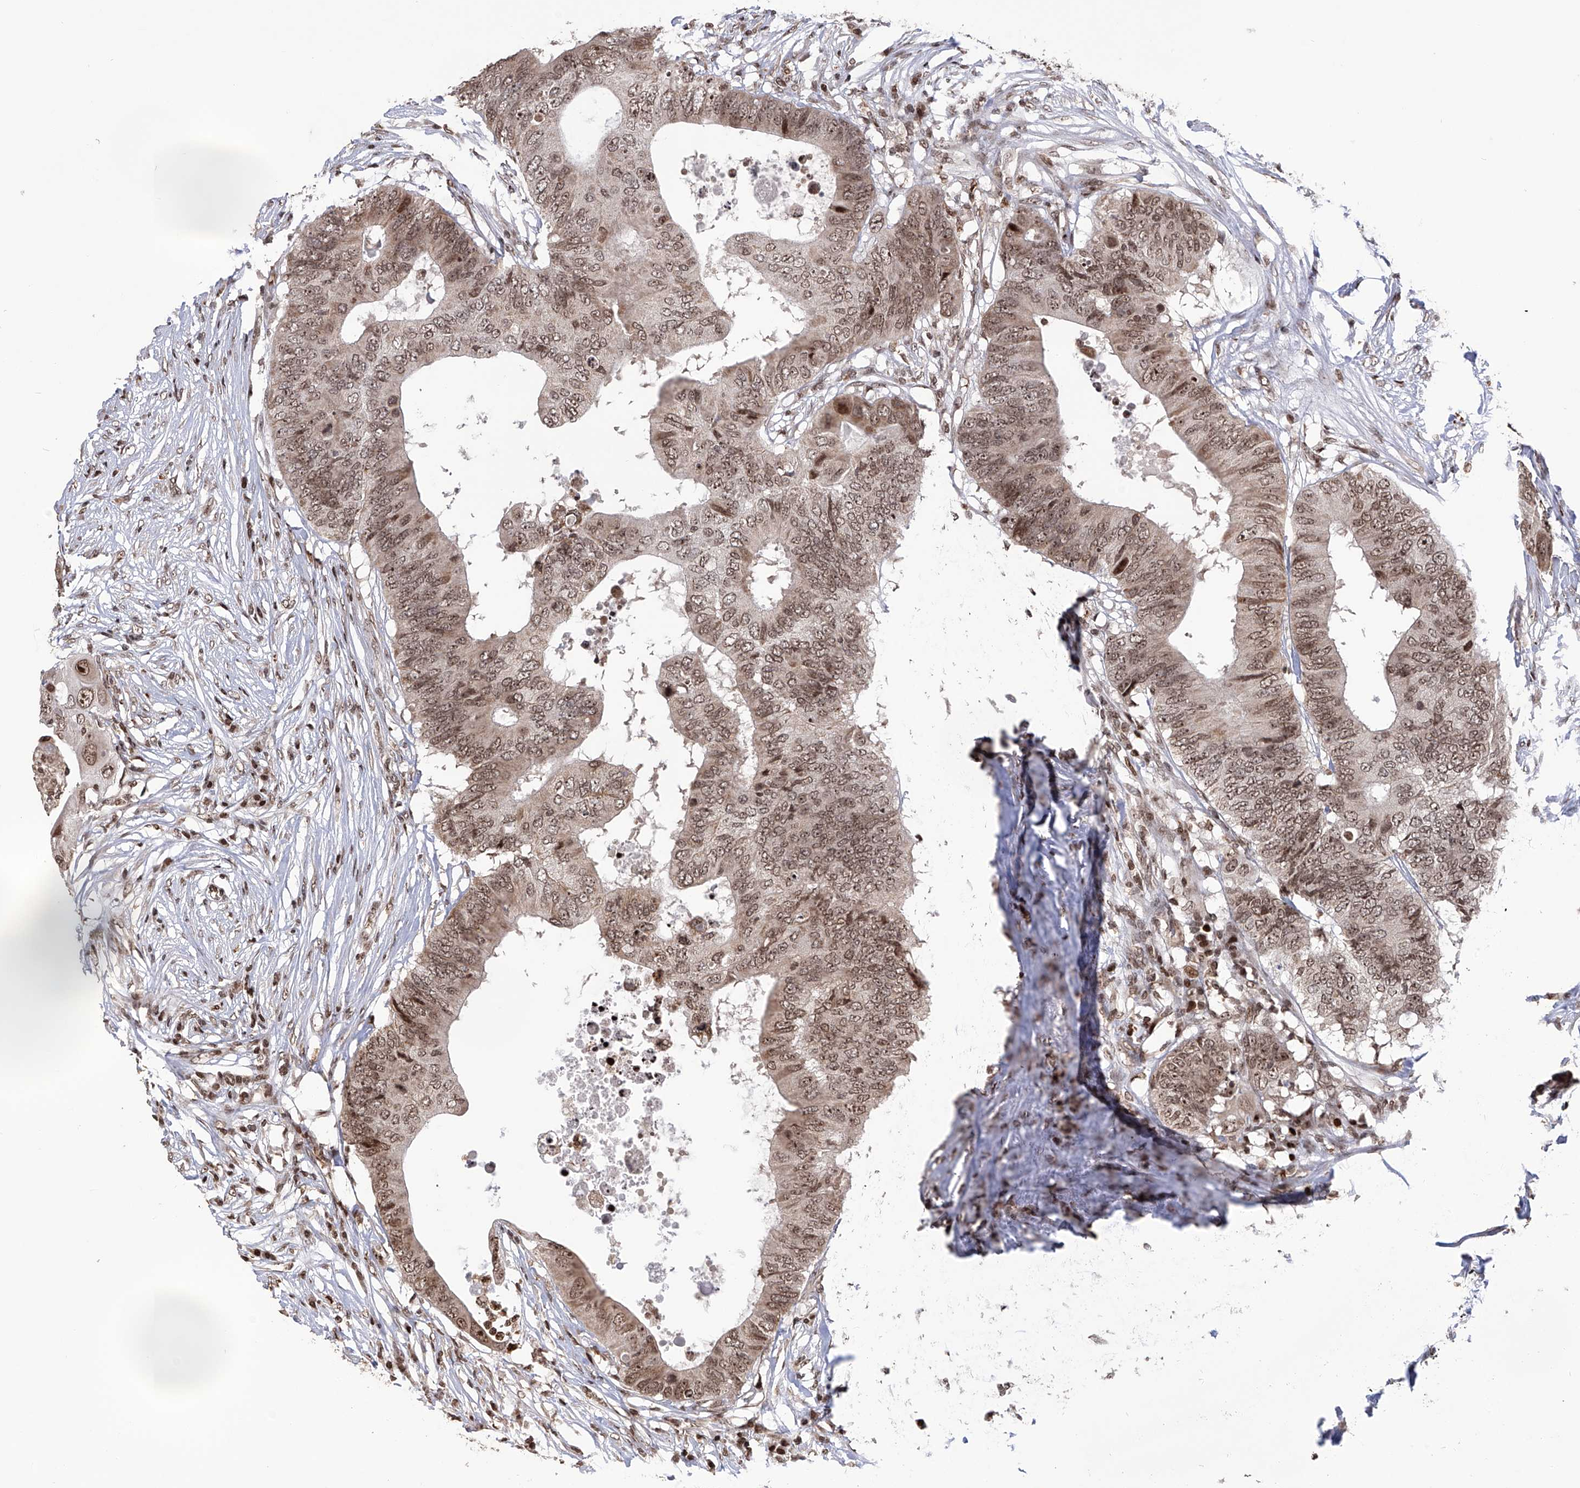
{"staining": {"intensity": "moderate", "quantity": ">75%", "location": "cytoplasmic/membranous,nuclear"}, "tissue": "colorectal cancer", "cell_type": "Tumor cells", "image_type": "cancer", "snomed": [{"axis": "morphology", "description": "Adenocarcinoma, NOS"}, {"axis": "topography", "description": "Colon"}], "caption": "An image of colorectal cancer (adenocarcinoma) stained for a protein shows moderate cytoplasmic/membranous and nuclear brown staining in tumor cells.", "gene": "PAK1IP1", "patient": {"sex": "male", "age": 71}}